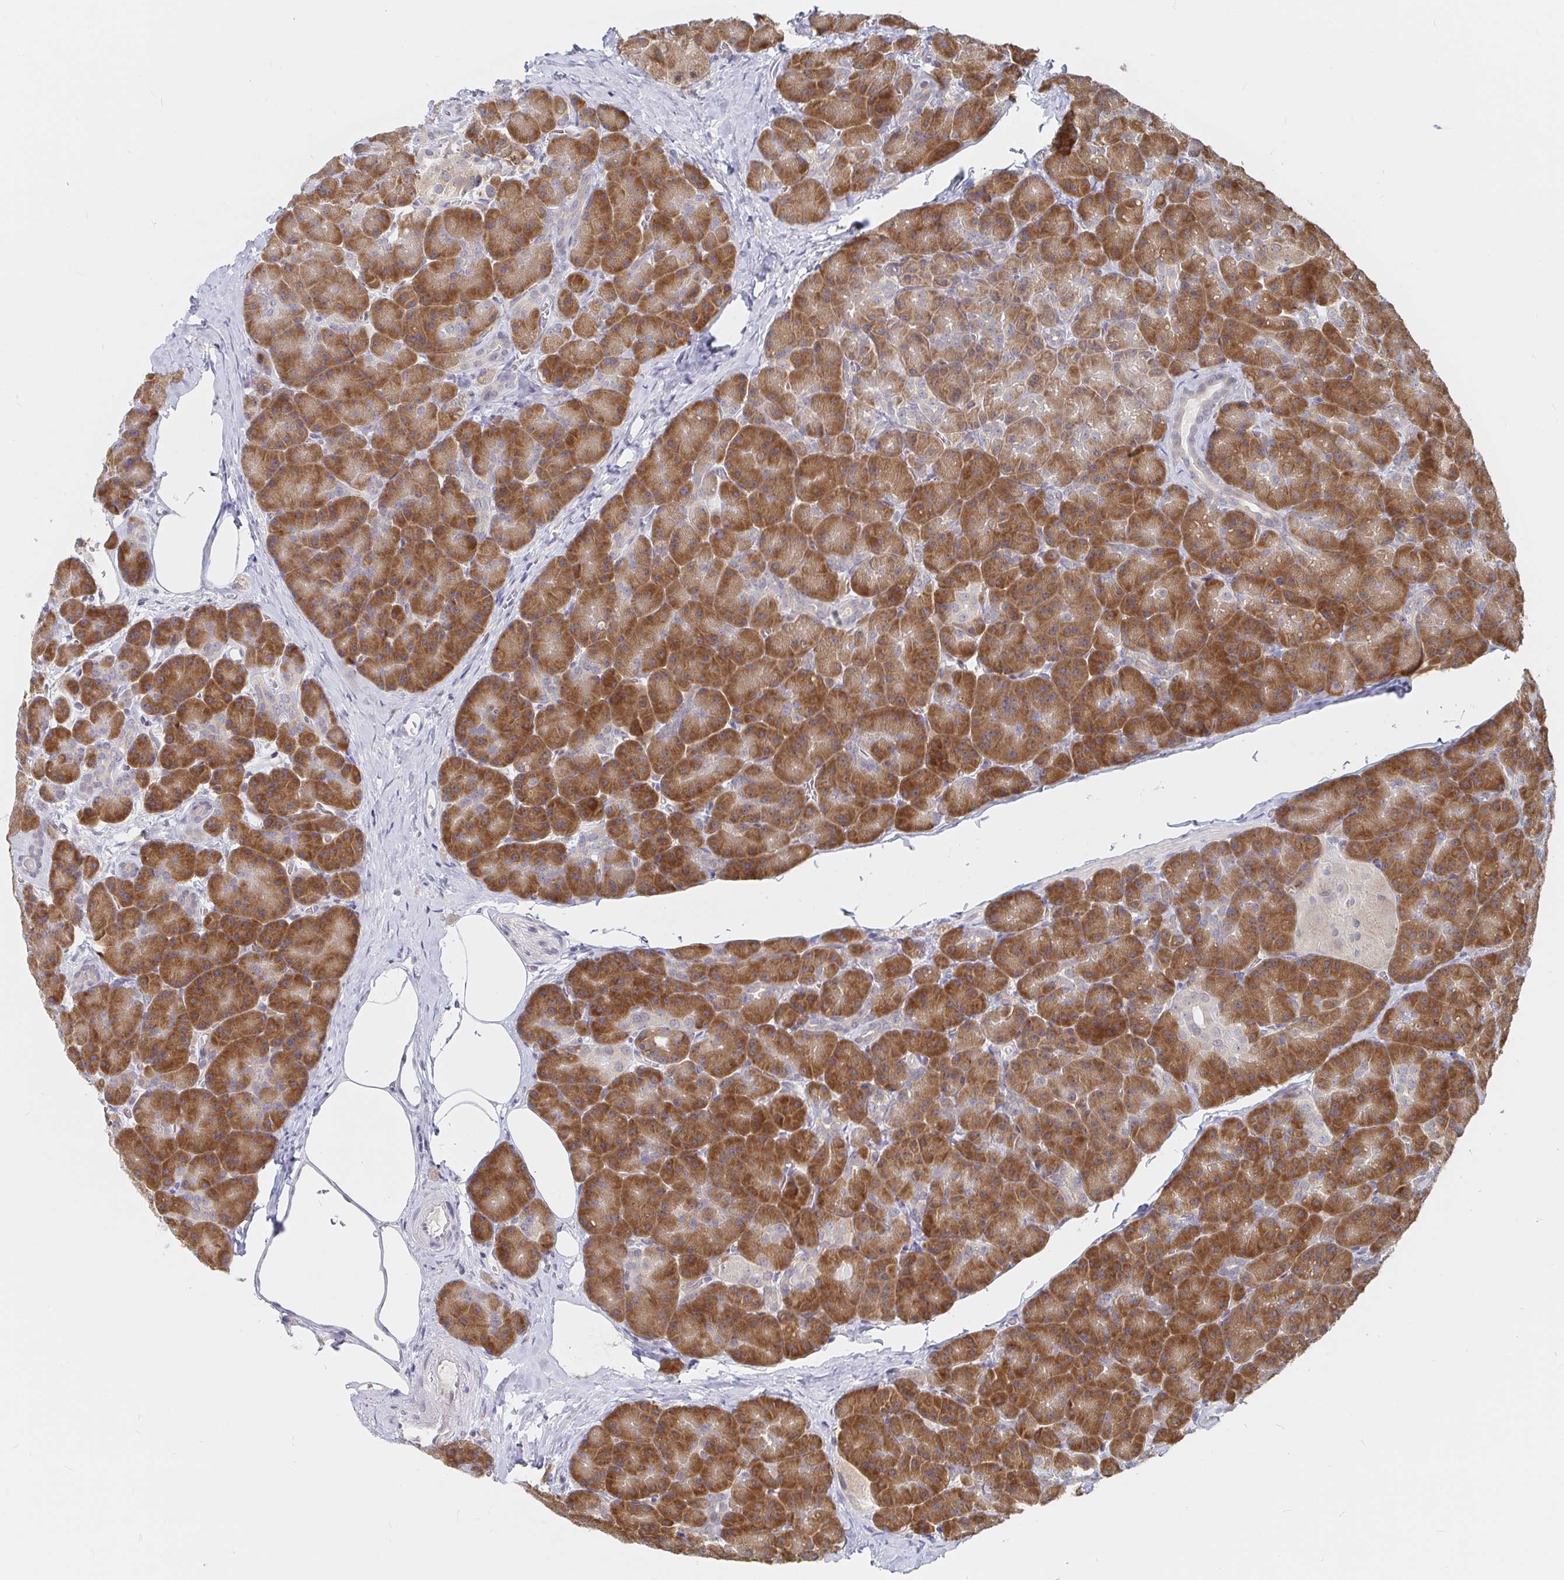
{"staining": {"intensity": "strong", "quantity": ">75%", "location": "cytoplasmic/membranous"}, "tissue": "pancreas", "cell_type": "Exocrine glandular cells", "image_type": "normal", "snomed": [{"axis": "morphology", "description": "Normal tissue, NOS"}, {"axis": "topography", "description": "Pancreas"}], "caption": "Pancreas stained for a protein reveals strong cytoplasmic/membranous positivity in exocrine glandular cells. (DAB (3,3'-diaminobenzidine) = brown stain, brightfield microscopy at high magnification).", "gene": "ALG1L2", "patient": {"sex": "male", "age": 57}}